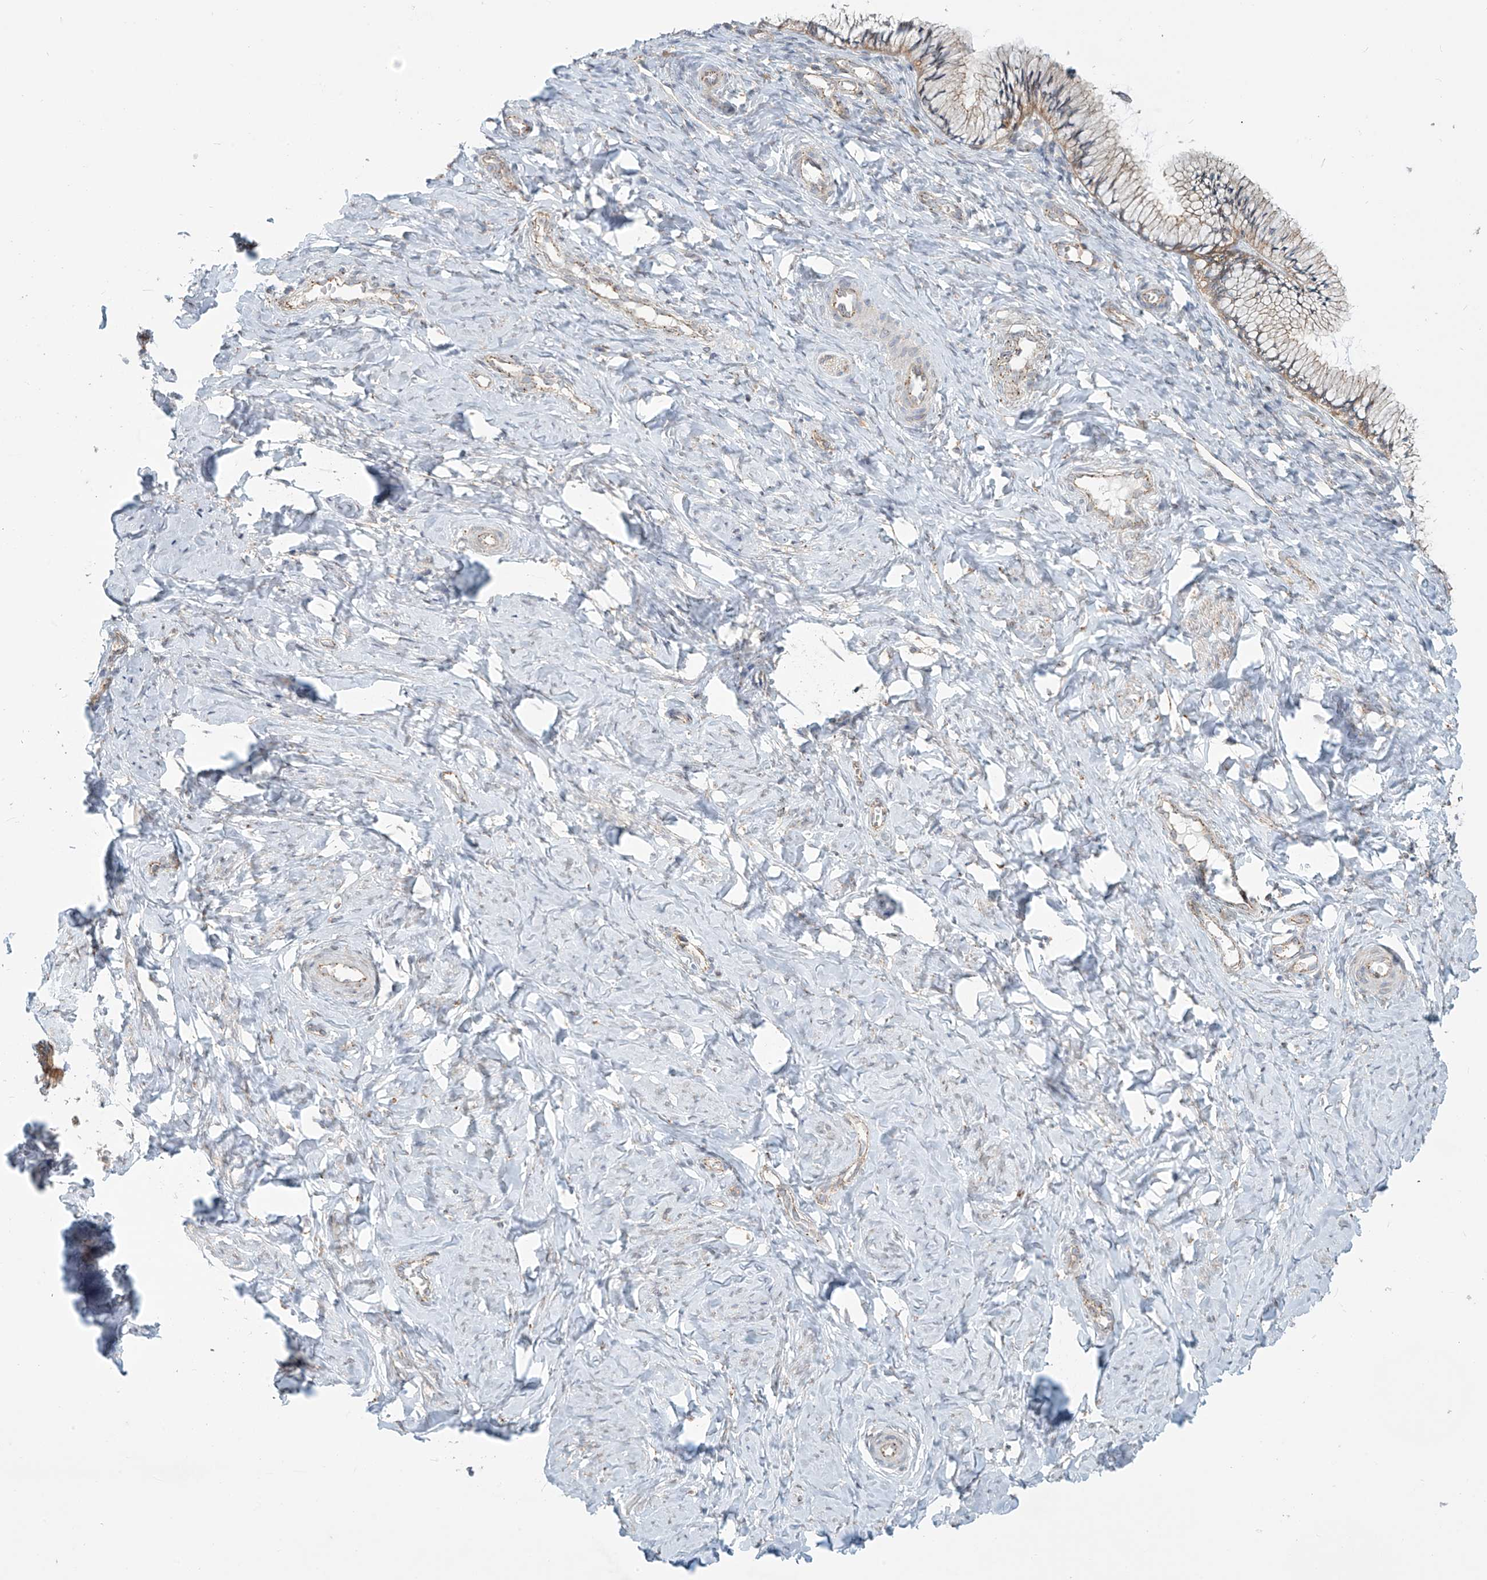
{"staining": {"intensity": "negative", "quantity": "none", "location": "none"}, "tissue": "cervix", "cell_type": "Glandular cells", "image_type": "normal", "snomed": [{"axis": "morphology", "description": "Normal tissue, NOS"}, {"axis": "topography", "description": "Cervix"}], "caption": "Immunohistochemistry of normal cervix reveals no staining in glandular cells.", "gene": "LZTS3", "patient": {"sex": "female", "age": 27}}